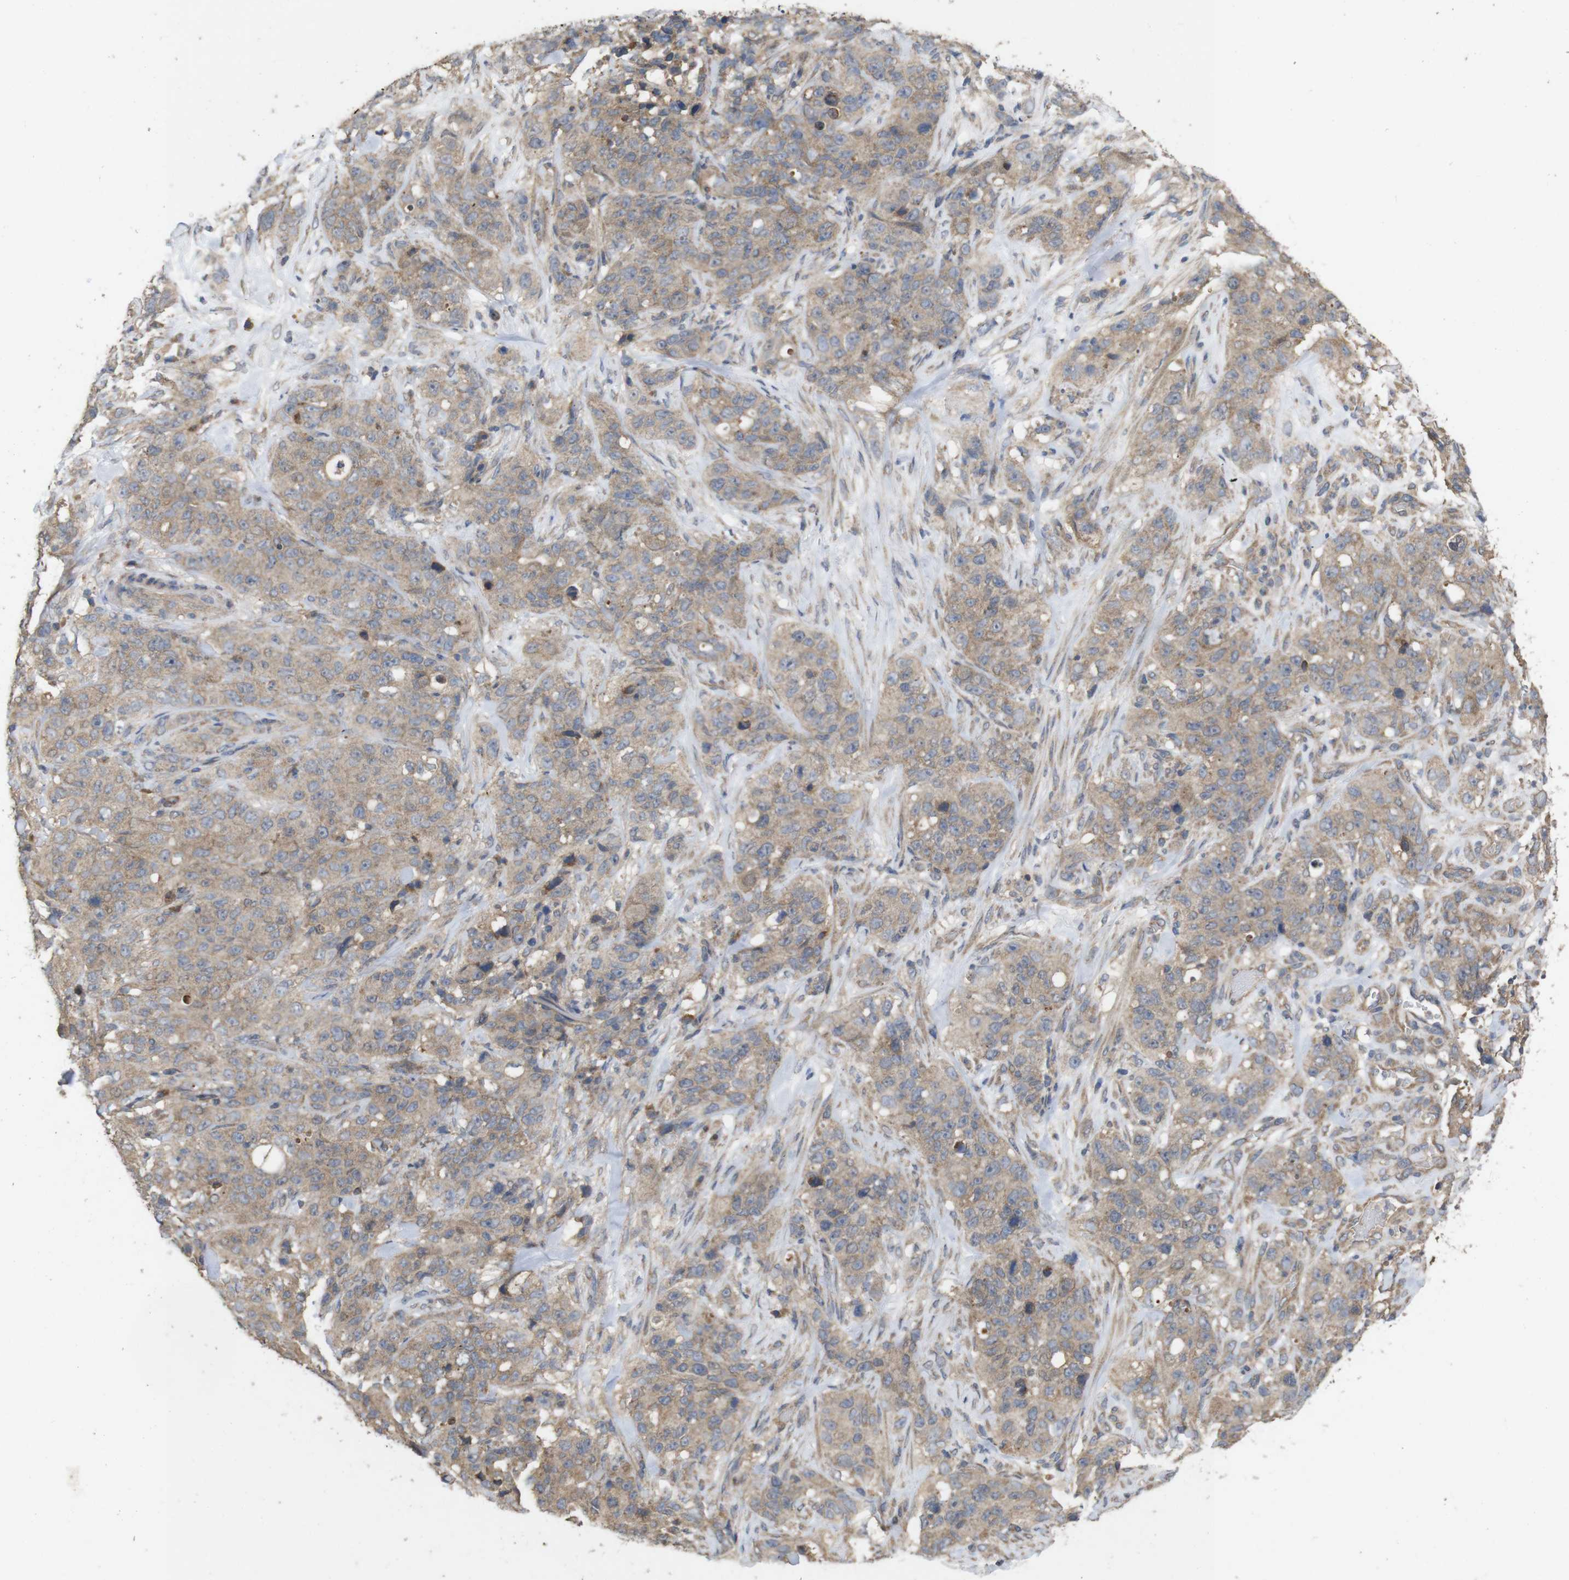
{"staining": {"intensity": "weak", "quantity": ">75%", "location": "cytoplasmic/membranous"}, "tissue": "stomach cancer", "cell_type": "Tumor cells", "image_type": "cancer", "snomed": [{"axis": "morphology", "description": "Adenocarcinoma, NOS"}, {"axis": "topography", "description": "Stomach"}], "caption": "DAB immunohistochemical staining of adenocarcinoma (stomach) exhibits weak cytoplasmic/membranous protein expression in about >75% of tumor cells.", "gene": "KCNS3", "patient": {"sex": "male", "age": 48}}